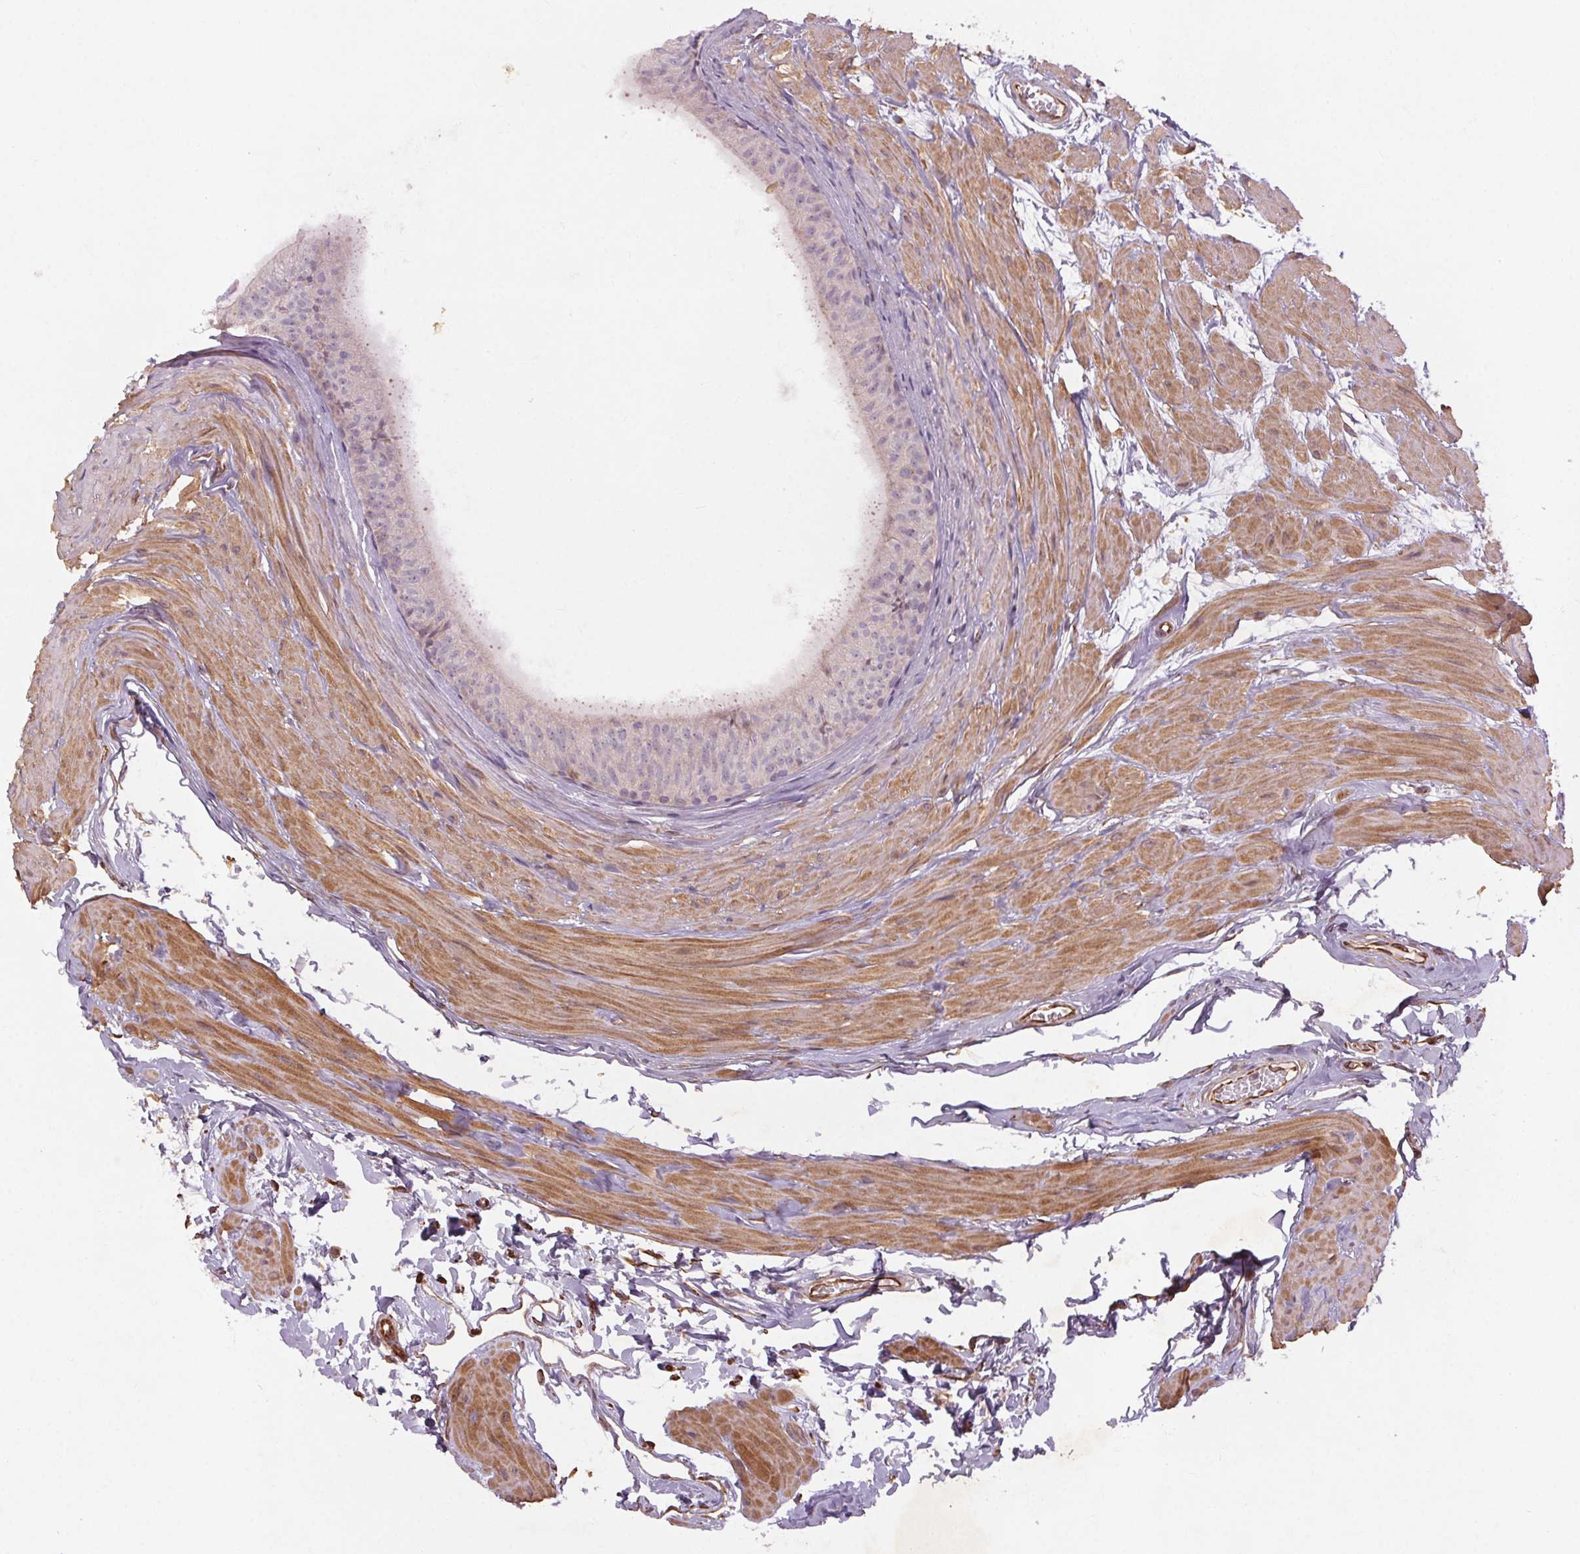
{"staining": {"intensity": "negative", "quantity": "none", "location": "none"}, "tissue": "epididymis", "cell_type": "Glandular cells", "image_type": "normal", "snomed": [{"axis": "morphology", "description": "Normal tissue, NOS"}, {"axis": "topography", "description": "Epididymis"}], "caption": "Photomicrograph shows no significant protein positivity in glandular cells of unremarkable epididymis. Brightfield microscopy of immunohistochemistry stained with DAB (brown) and hematoxylin (blue), captured at high magnification.", "gene": "CCSER1", "patient": {"sex": "male", "age": 33}}